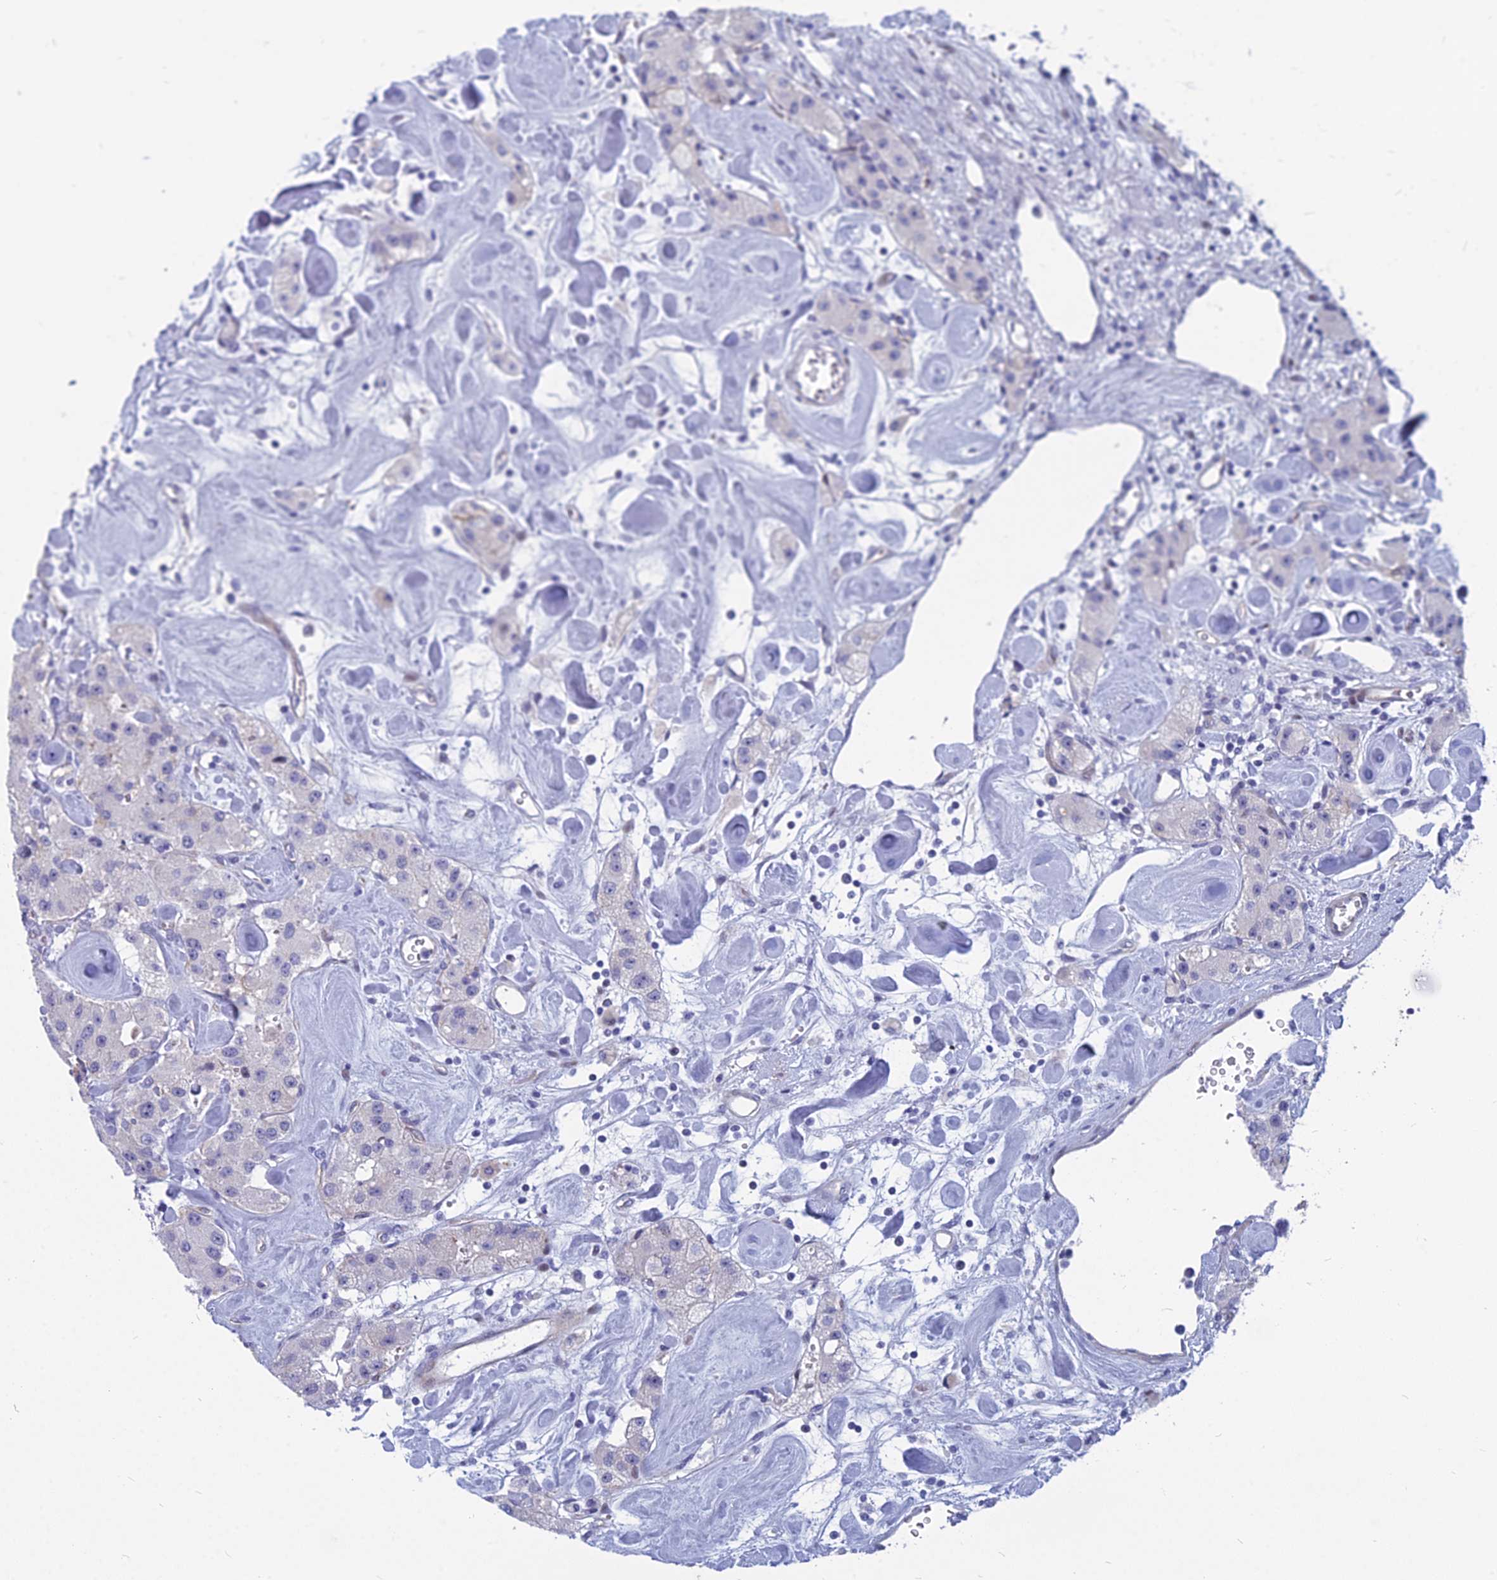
{"staining": {"intensity": "negative", "quantity": "none", "location": "none"}, "tissue": "carcinoid", "cell_type": "Tumor cells", "image_type": "cancer", "snomed": [{"axis": "morphology", "description": "Carcinoid, malignant, NOS"}, {"axis": "topography", "description": "Pancreas"}], "caption": "Immunohistochemistry (IHC) image of neoplastic tissue: human carcinoid stained with DAB (3,3'-diaminobenzidine) displays no significant protein expression in tumor cells.", "gene": "MYBPC2", "patient": {"sex": "male", "age": 41}}